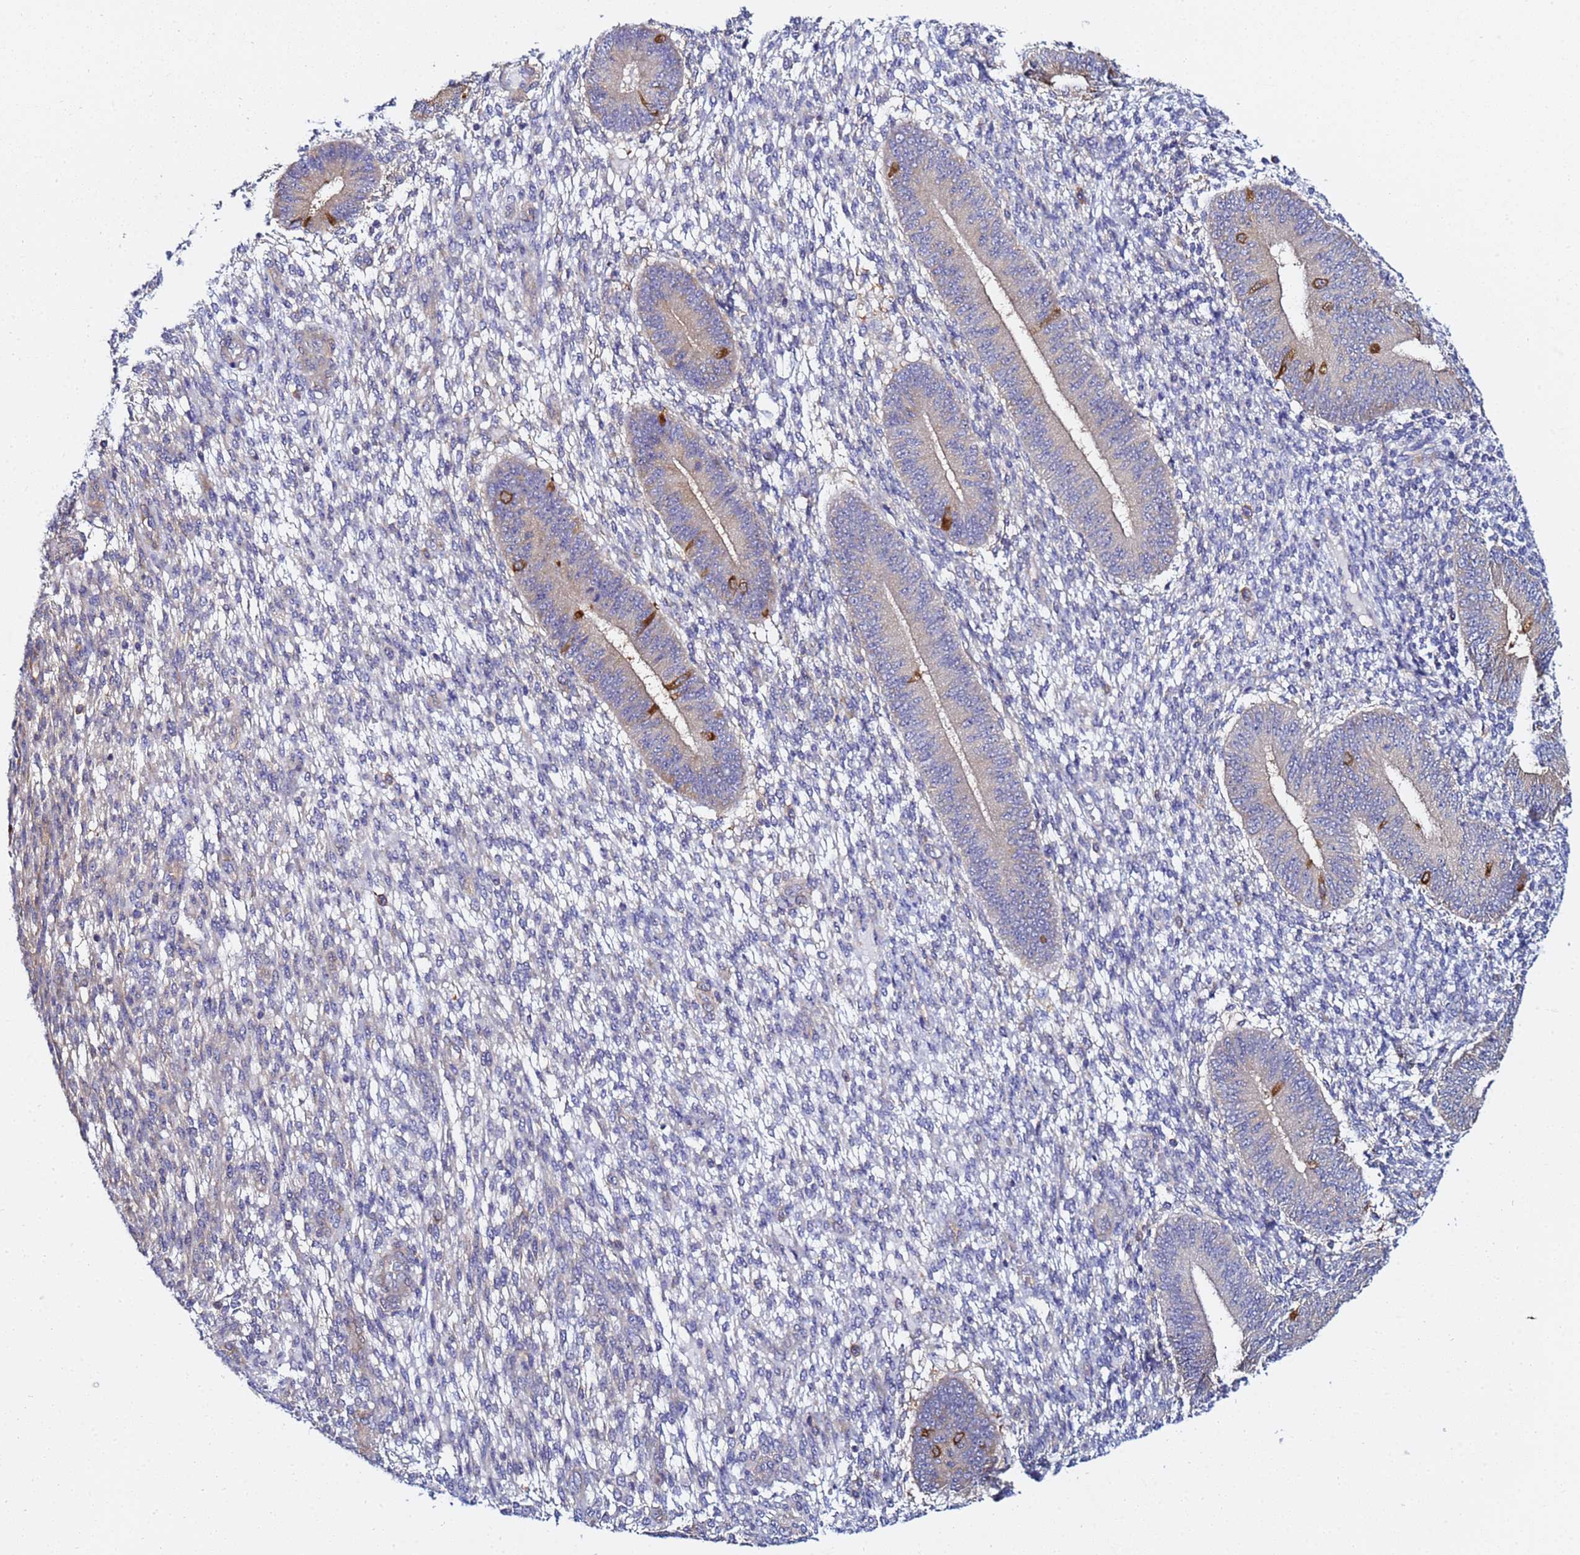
{"staining": {"intensity": "negative", "quantity": "none", "location": "none"}, "tissue": "endometrium", "cell_type": "Cells in endometrial stroma", "image_type": "normal", "snomed": [{"axis": "morphology", "description": "Normal tissue, NOS"}, {"axis": "topography", "description": "Endometrium"}], "caption": "High magnification brightfield microscopy of unremarkable endometrium stained with DAB (3,3'-diaminobenzidine) (brown) and counterstained with hematoxylin (blue): cells in endometrial stroma show no significant staining.", "gene": "LENG1", "patient": {"sex": "female", "age": 49}}